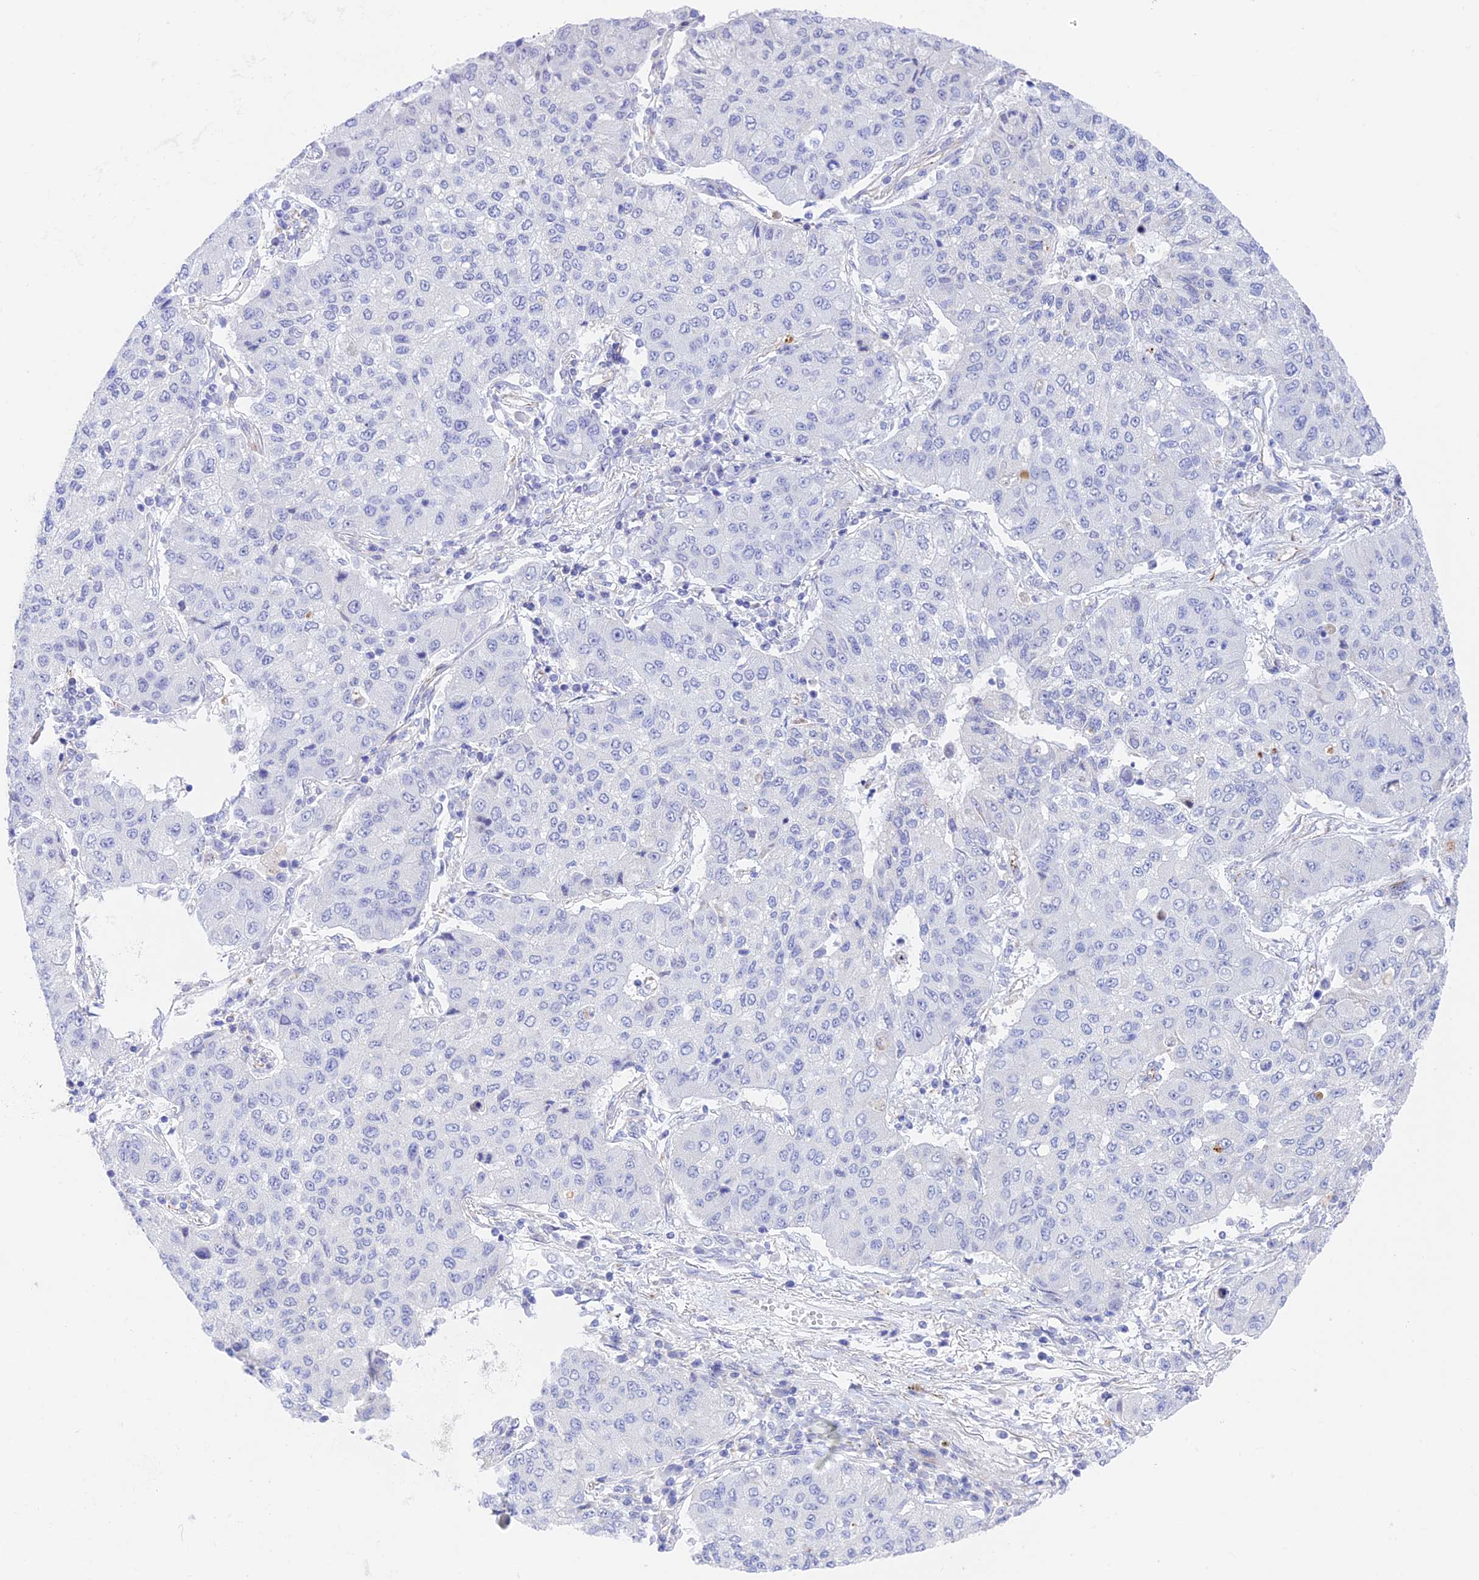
{"staining": {"intensity": "negative", "quantity": "none", "location": "none"}, "tissue": "lung cancer", "cell_type": "Tumor cells", "image_type": "cancer", "snomed": [{"axis": "morphology", "description": "Squamous cell carcinoma, NOS"}, {"axis": "topography", "description": "Lung"}], "caption": "The photomicrograph demonstrates no significant expression in tumor cells of lung cancer. Brightfield microscopy of immunohistochemistry (IHC) stained with DAB (3,3'-diaminobenzidine) (brown) and hematoxylin (blue), captured at high magnification.", "gene": "ZNF652", "patient": {"sex": "male", "age": 74}}